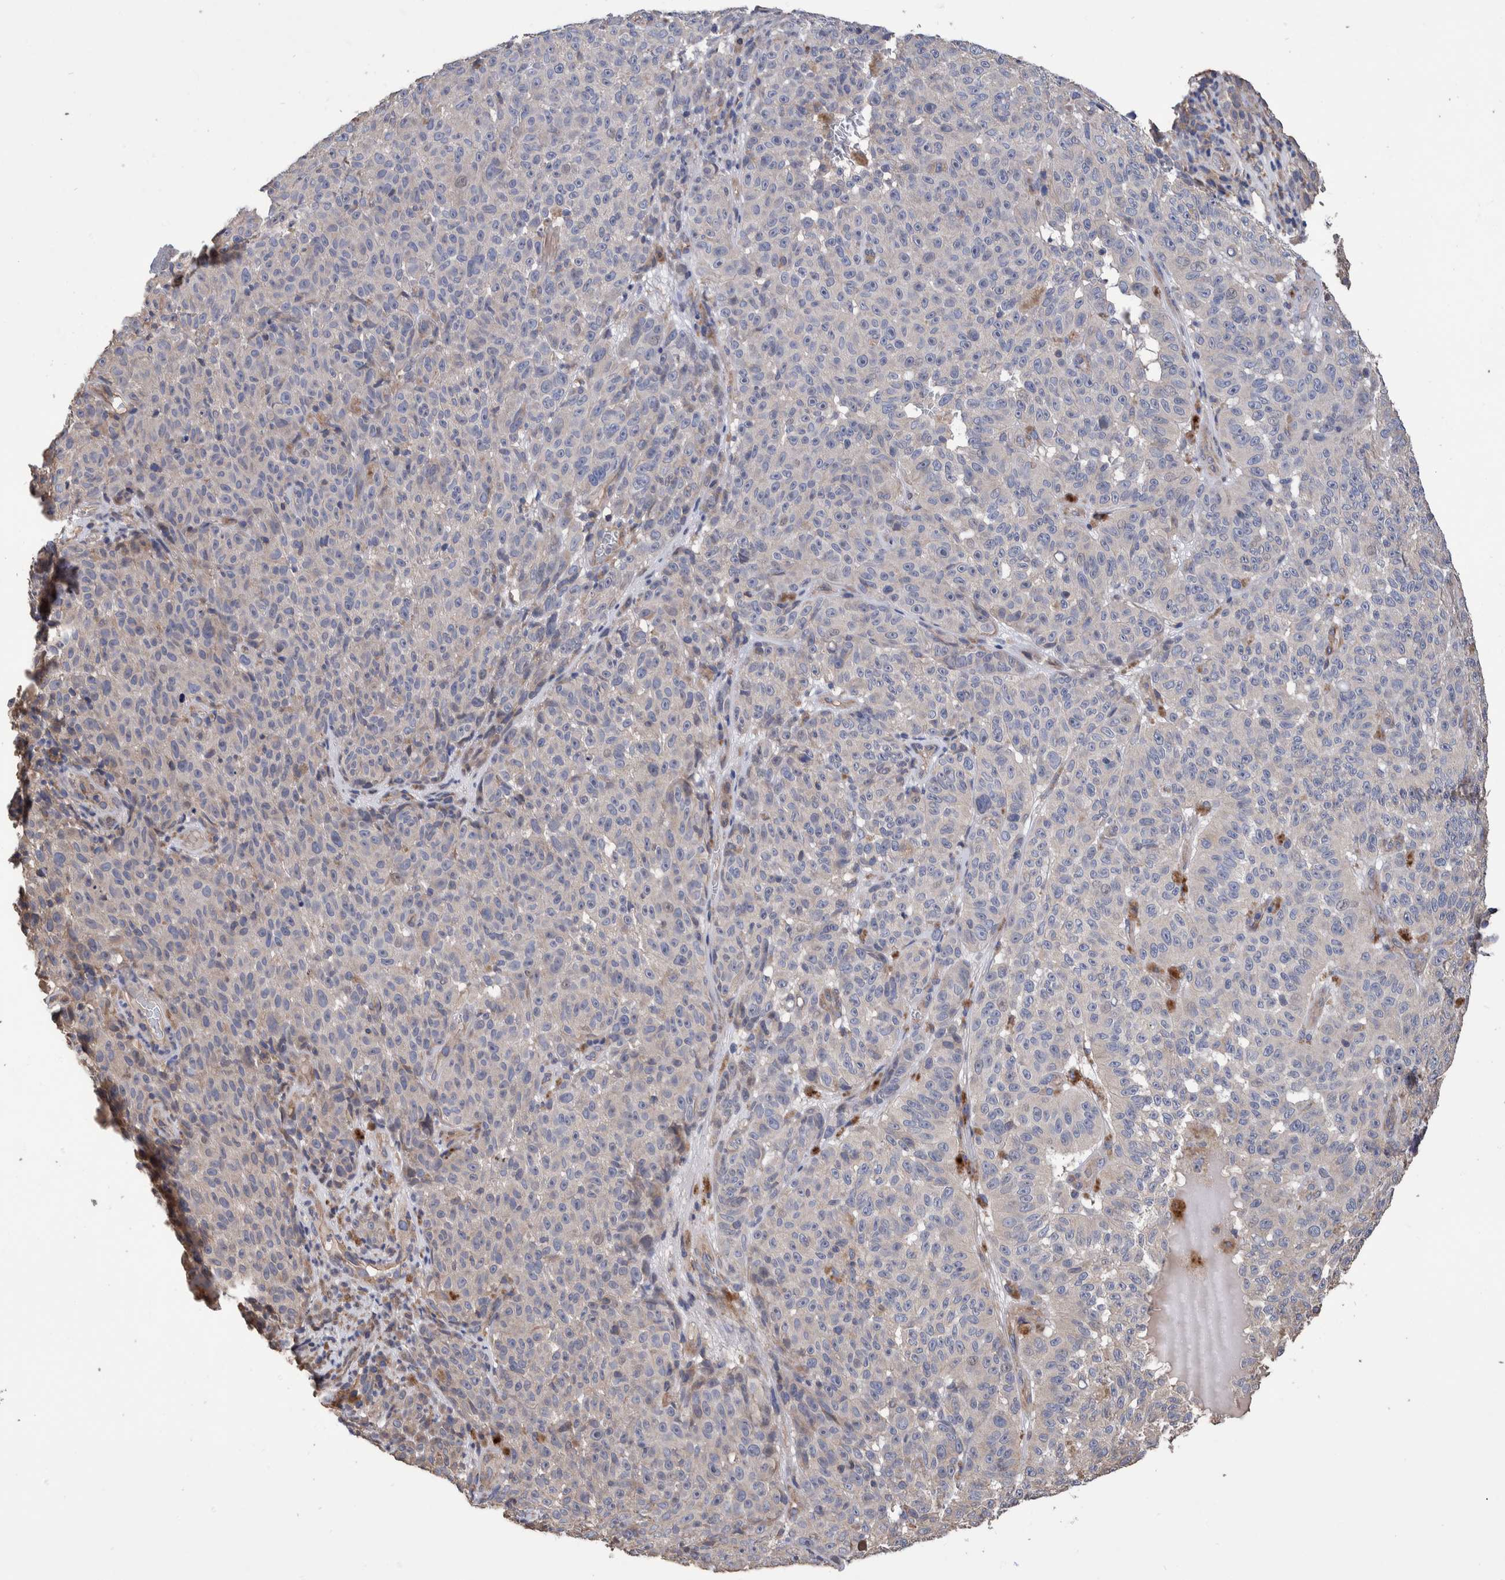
{"staining": {"intensity": "negative", "quantity": "none", "location": "none"}, "tissue": "melanoma", "cell_type": "Tumor cells", "image_type": "cancer", "snomed": [{"axis": "morphology", "description": "Malignant melanoma, NOS"}, {"axis": "topography", "description": "Skin"}], "caption": "This is an immunohistochemistry histopathology image of melanoma. There is no positivity in tumor cells.", "gene": "SLC45A4", "patient": {"sex": "female", "age": 82}}